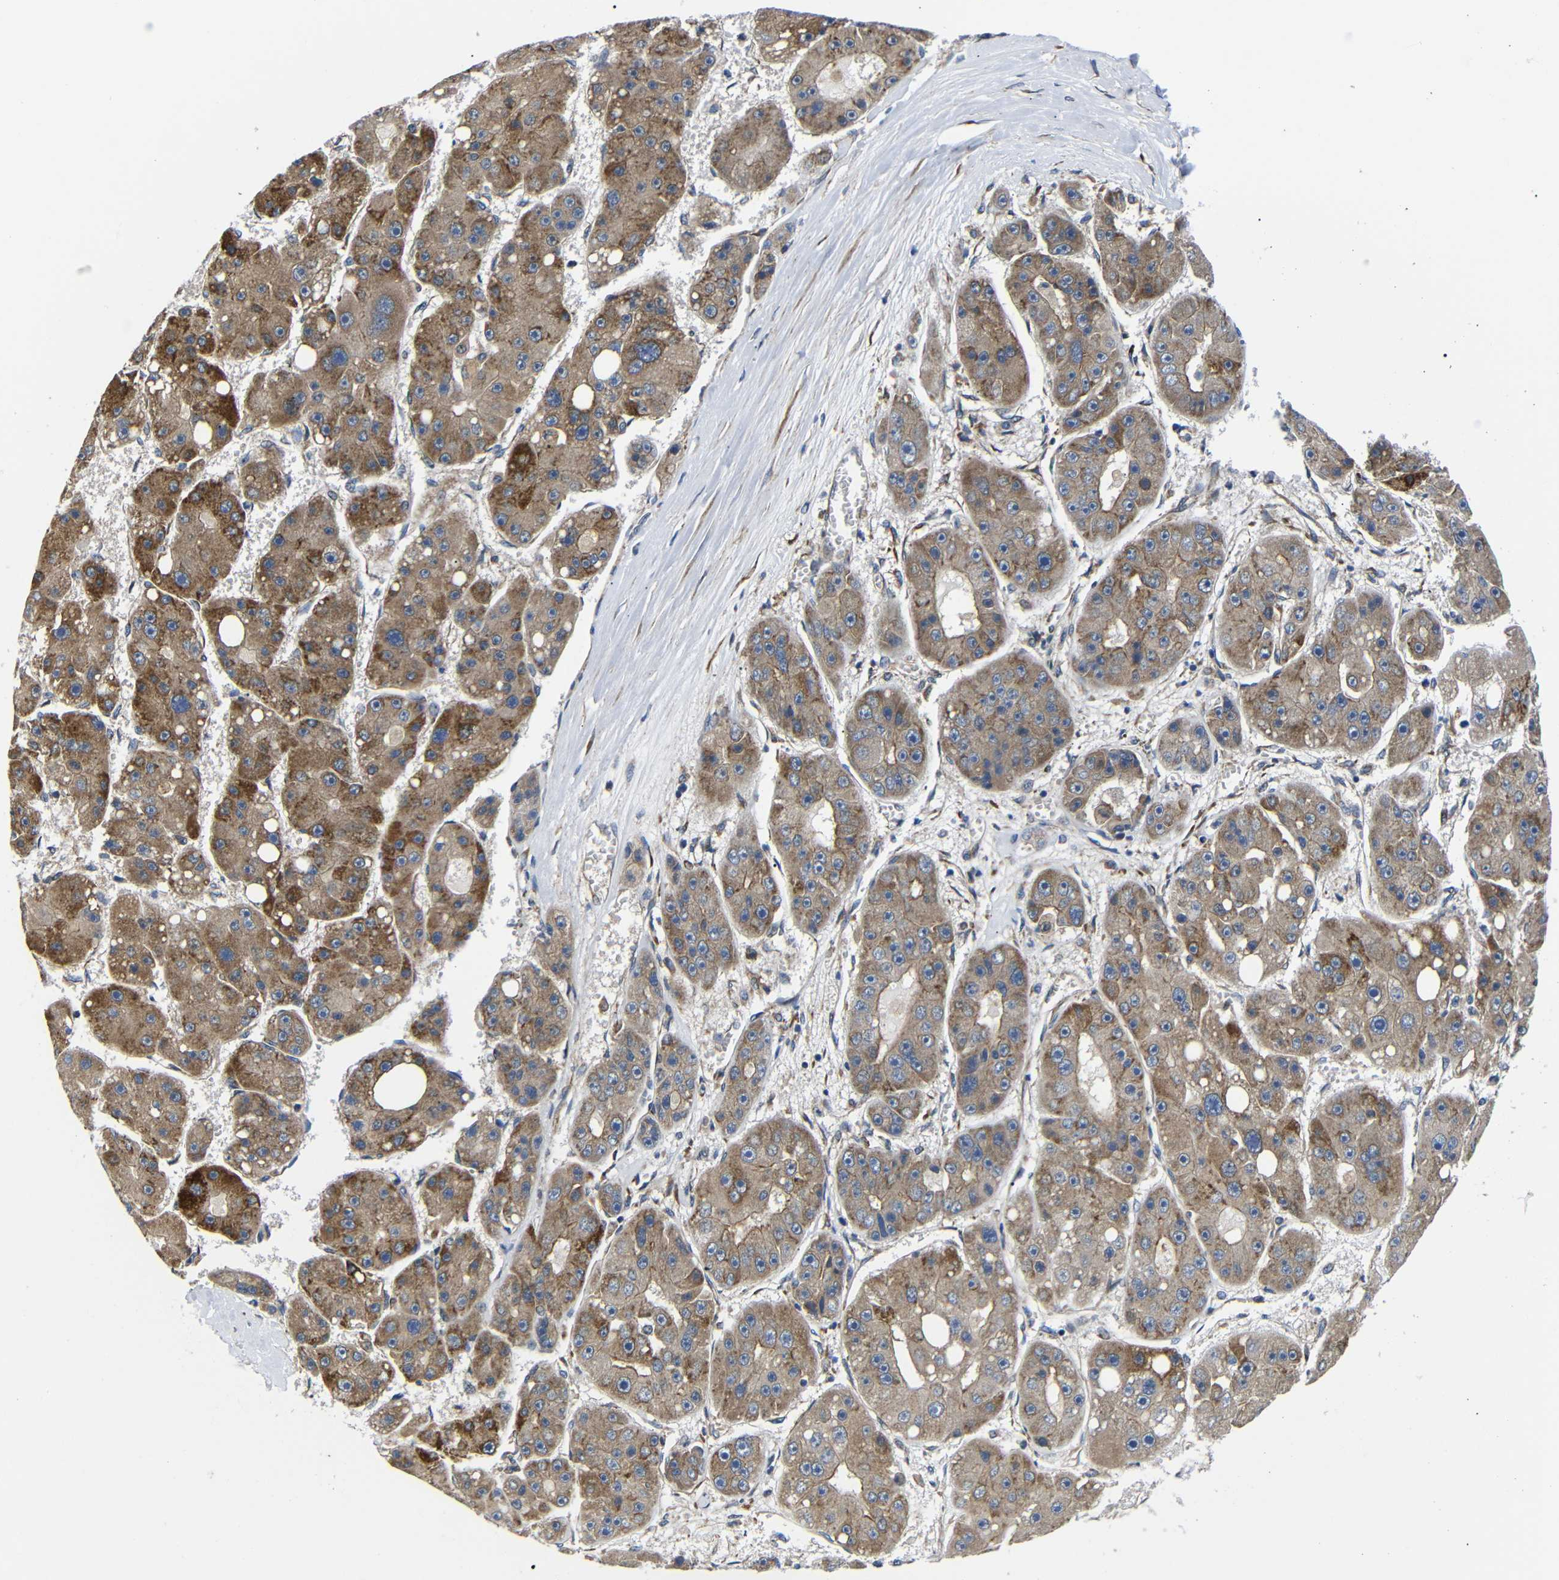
{"staining": {"intensity": "moderate", "quantity": ">75%", "location": "cytoplasmic/membranous"}, "tissue": "liver cancer", "cell_type": "Tumor cells", "image_type": "cancer", "snomed": [{"axis": "morphology", "description": "Carcinoma, Hepatocellular, NOS"}, {"axis": "topography", "description": "Liver"}], "caption": "Tumor cells exhibit moderate cytoplasmic/membranous staining in about >75% of cells in liver cancer.", "gene": "KANK4", "patient": {"sex": "female", "age": 61}}